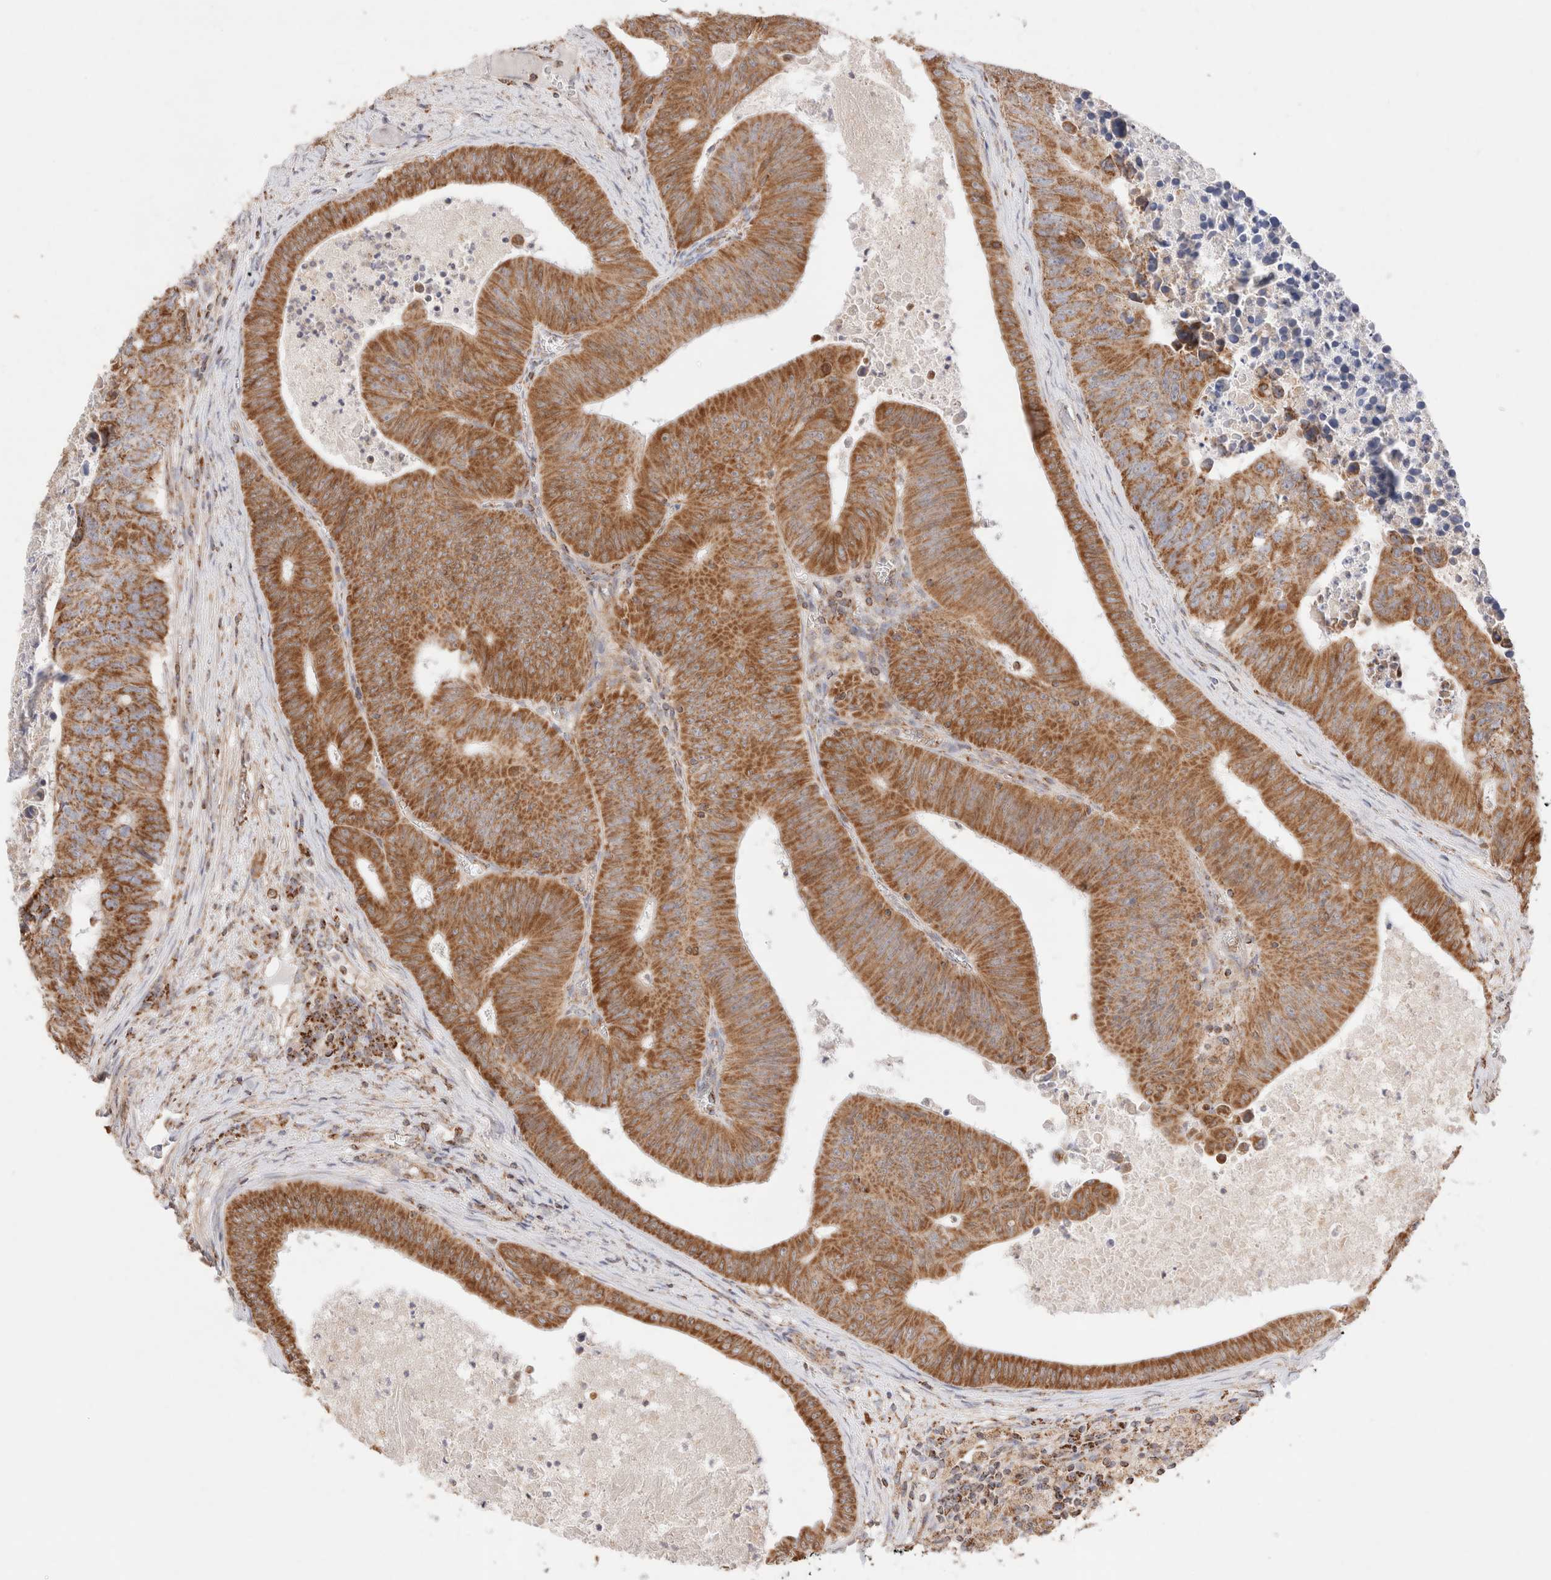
{"staining": {"intensity": "moderate", "quantity": ">75%", "location": "cytoplasmic/membranous"}, "tissue": "colorectal cancer", "cell_type": "Tumor cells", "image_type": "cancer", "snomed": [{"axis": "morphology", "description": "Adenocarcinoma, NOS"}, {"axis": "topography", "description": "Colon"}], "caption": "An image of colorectal cancer stained for a protein exhibits moderate cytoplasmic/membranous brown staining in tumor cells.", "gene": "TMPPE", "patient": {"sex": "male", "age": 87}}